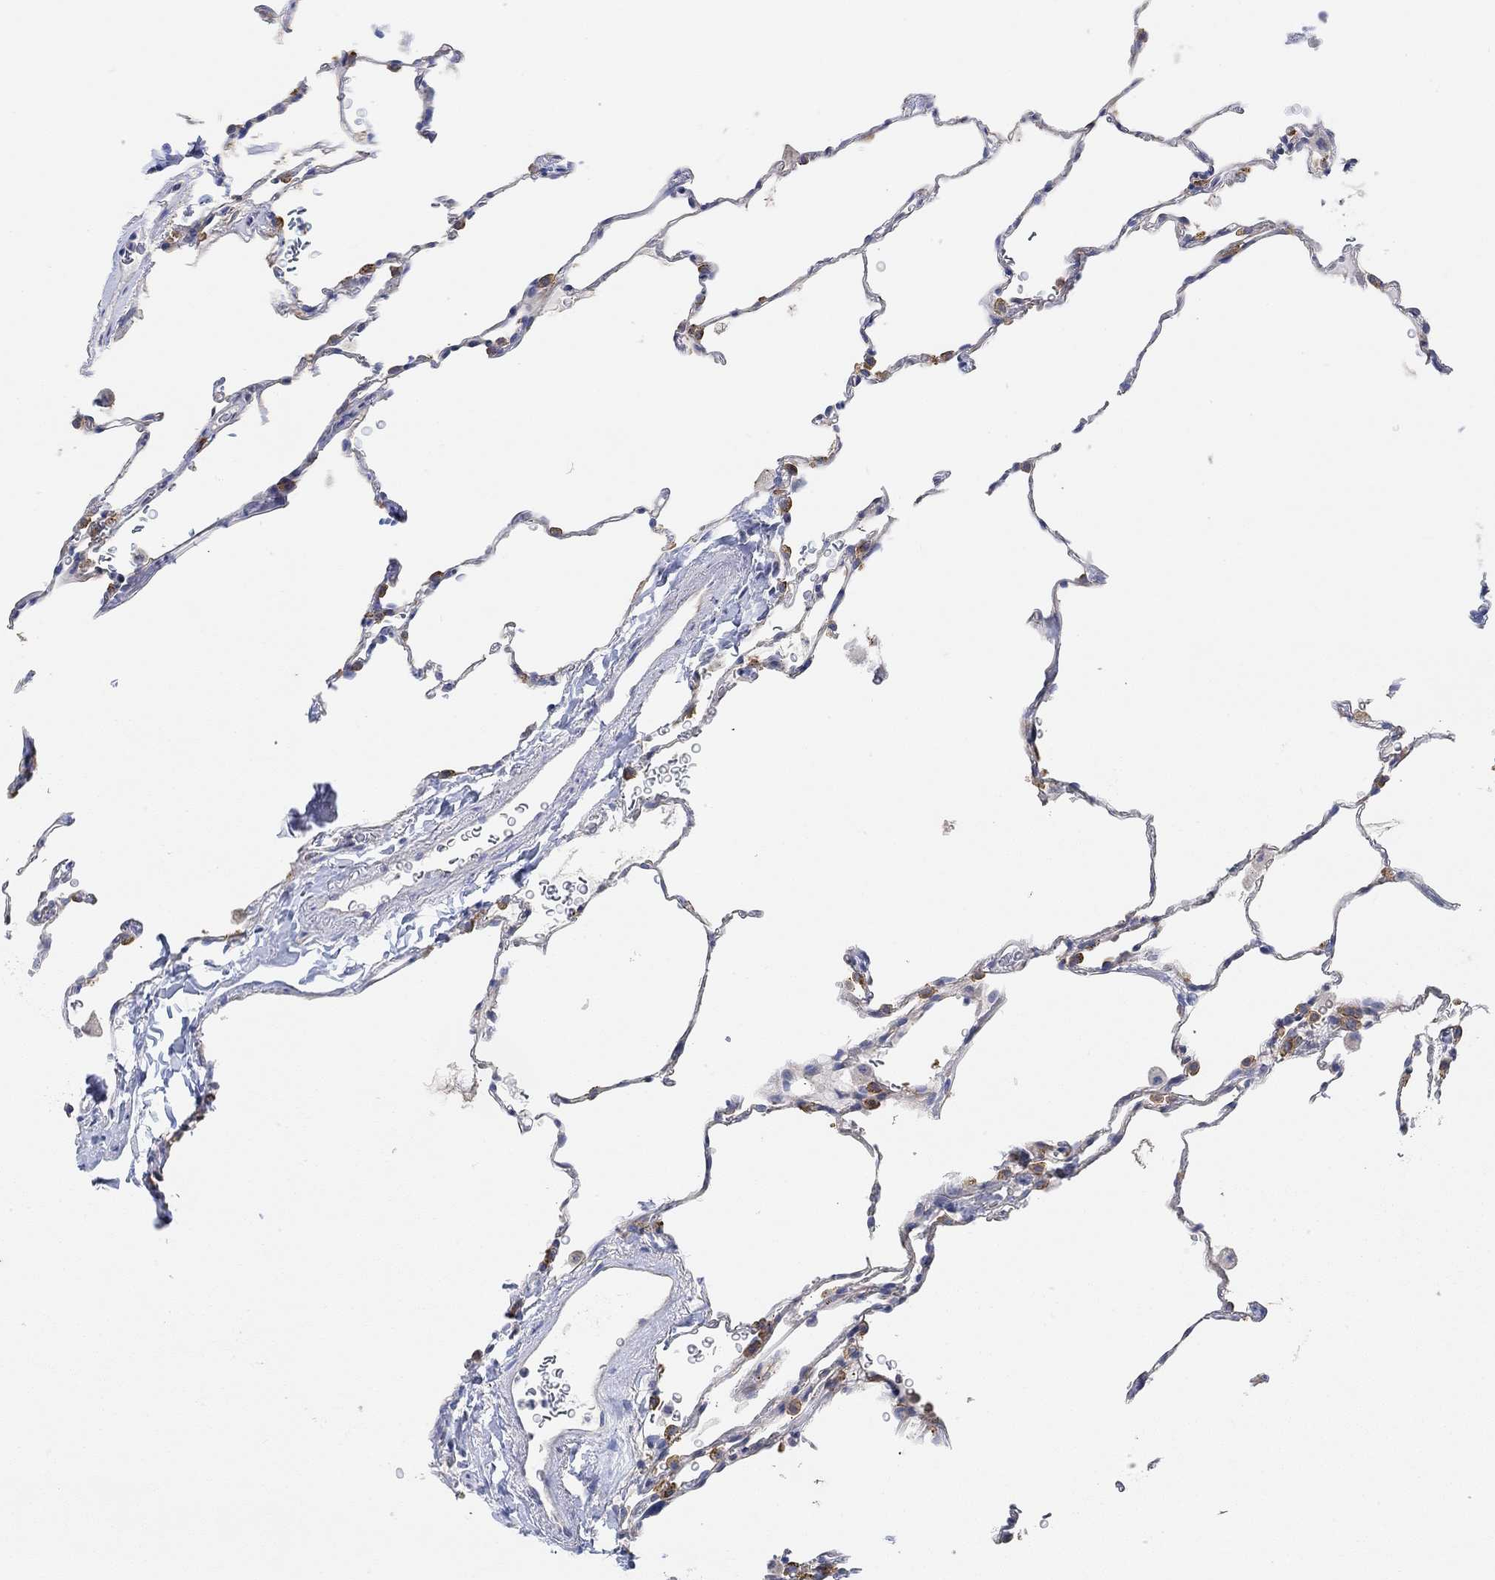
{"staining": {"intensity": "moderate", "quantity": "<25%", "location": "cytoplasmic/membranous"}, "tissue": "lung", "cell_type": "Alveolar cells", "image_type": "normal", "snomed": [{"axis": "morphology", "description": "Normal tissue, NOS"}, {"axis": "morphology", "description": "Adenocarcinoma, metastatic, NOS"}, {"axis": "topography", "description": "Lung"}], "caption": "IHC histopathology image of benign lung stained for a protein (brown), which shows low levels of moderate cytoplasmic/membranous staining in approximately <25% of alveolar cells.", "gene": "RGS1", "patient": {"sex": "male", "age": 45}}